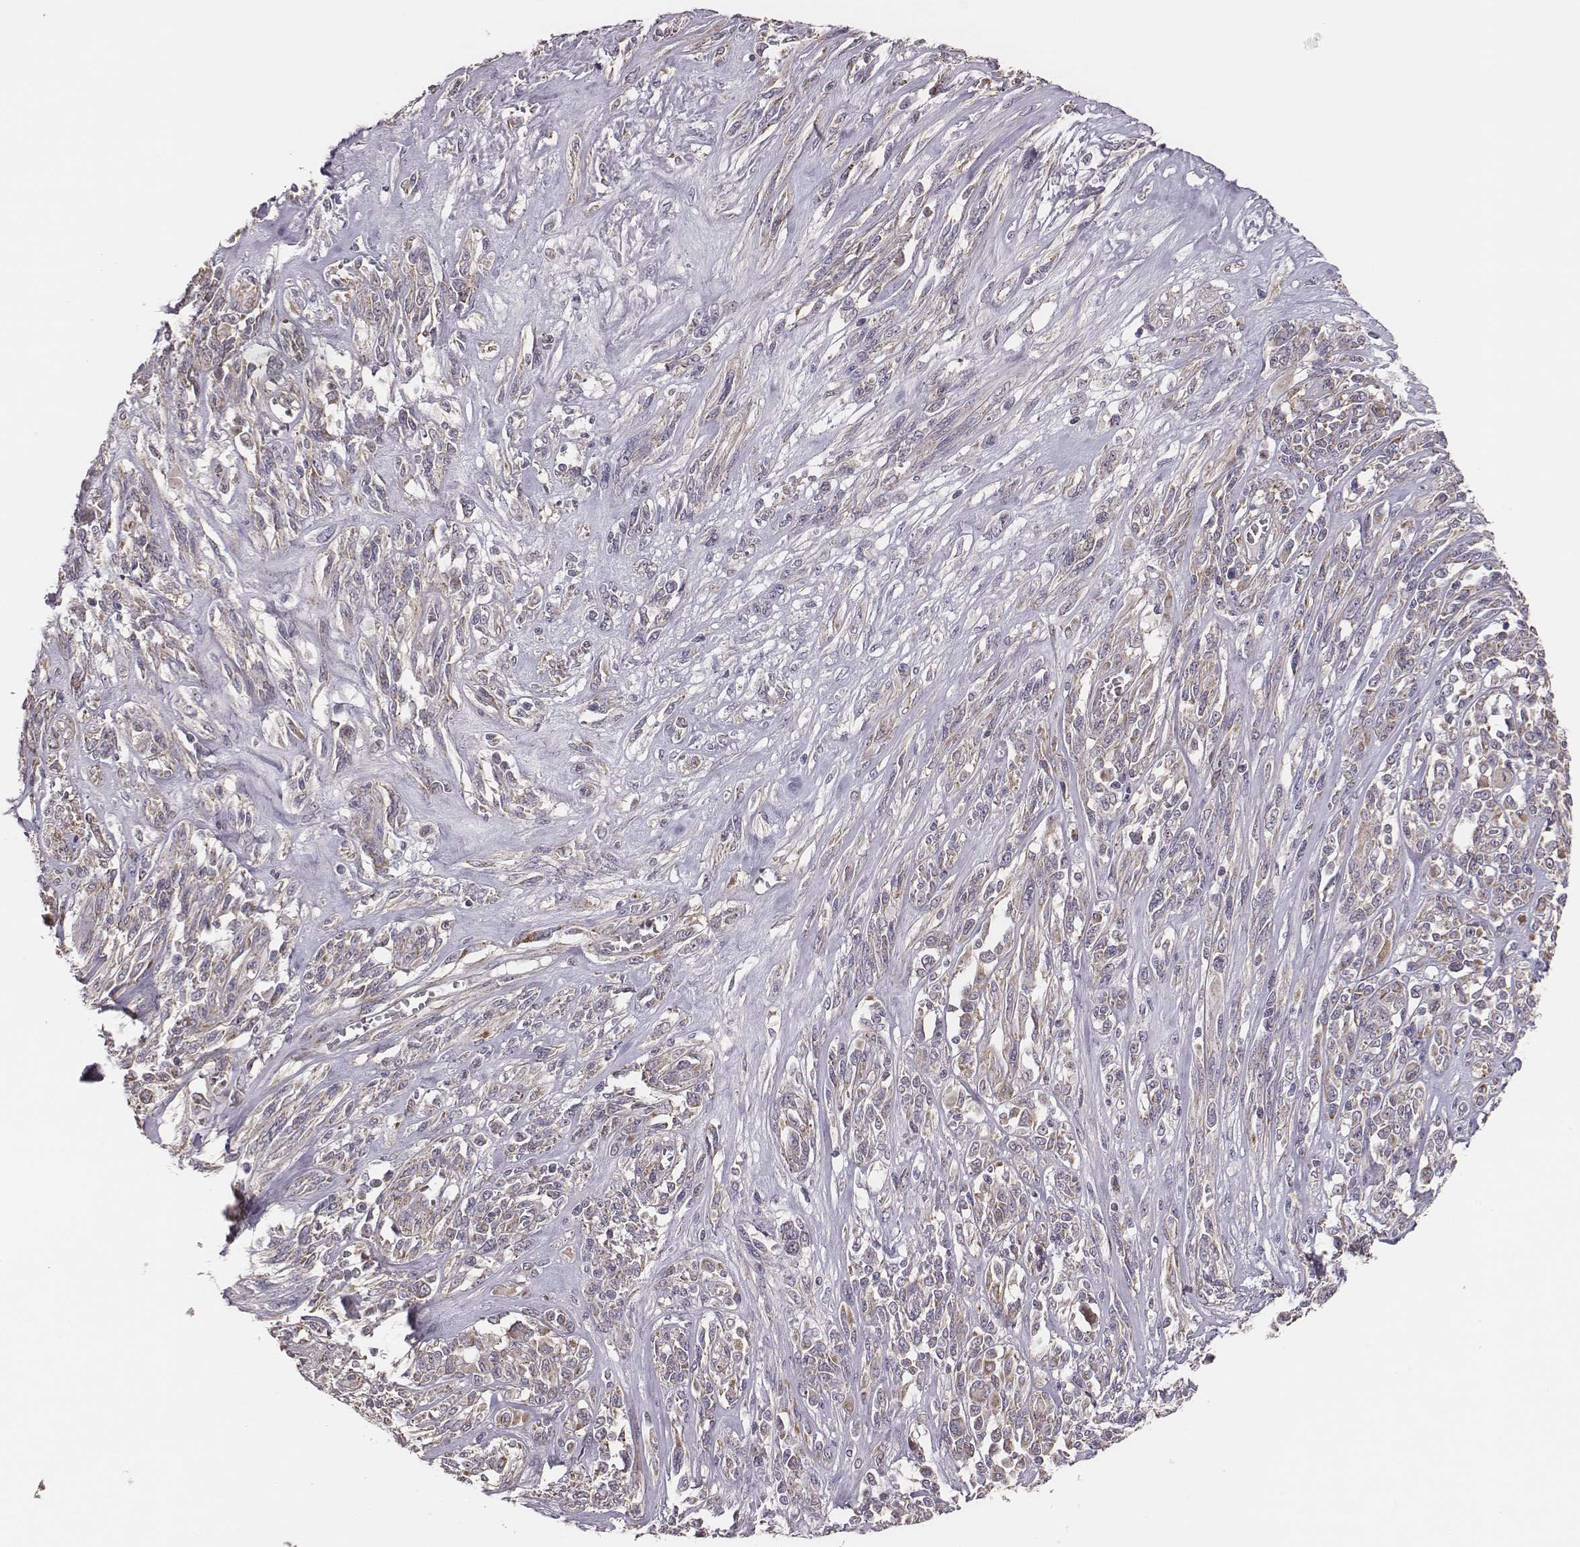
{"staining": {"intensity": "weak", "quantity": "25%-75%", "location": "cytoplasmic/membranous"}, "tissue": "melanoma", "cell_type": "Tumor cells", "image_type": "cancer", "snomed": [{"axis": "morphology", "description": "Malignant melanoma, NOS"}, {"axis": "topography", "description": "Skin"}], "caption": "Melanoma tissue displays weak cytoplasmic/membranous expression in about 25%-75% of tumor cells (DAB = brown stain, brightfield microscopy at high magnification).", "gene": "HAVCR1", "patient": {"sex": "female", "age": 91}}